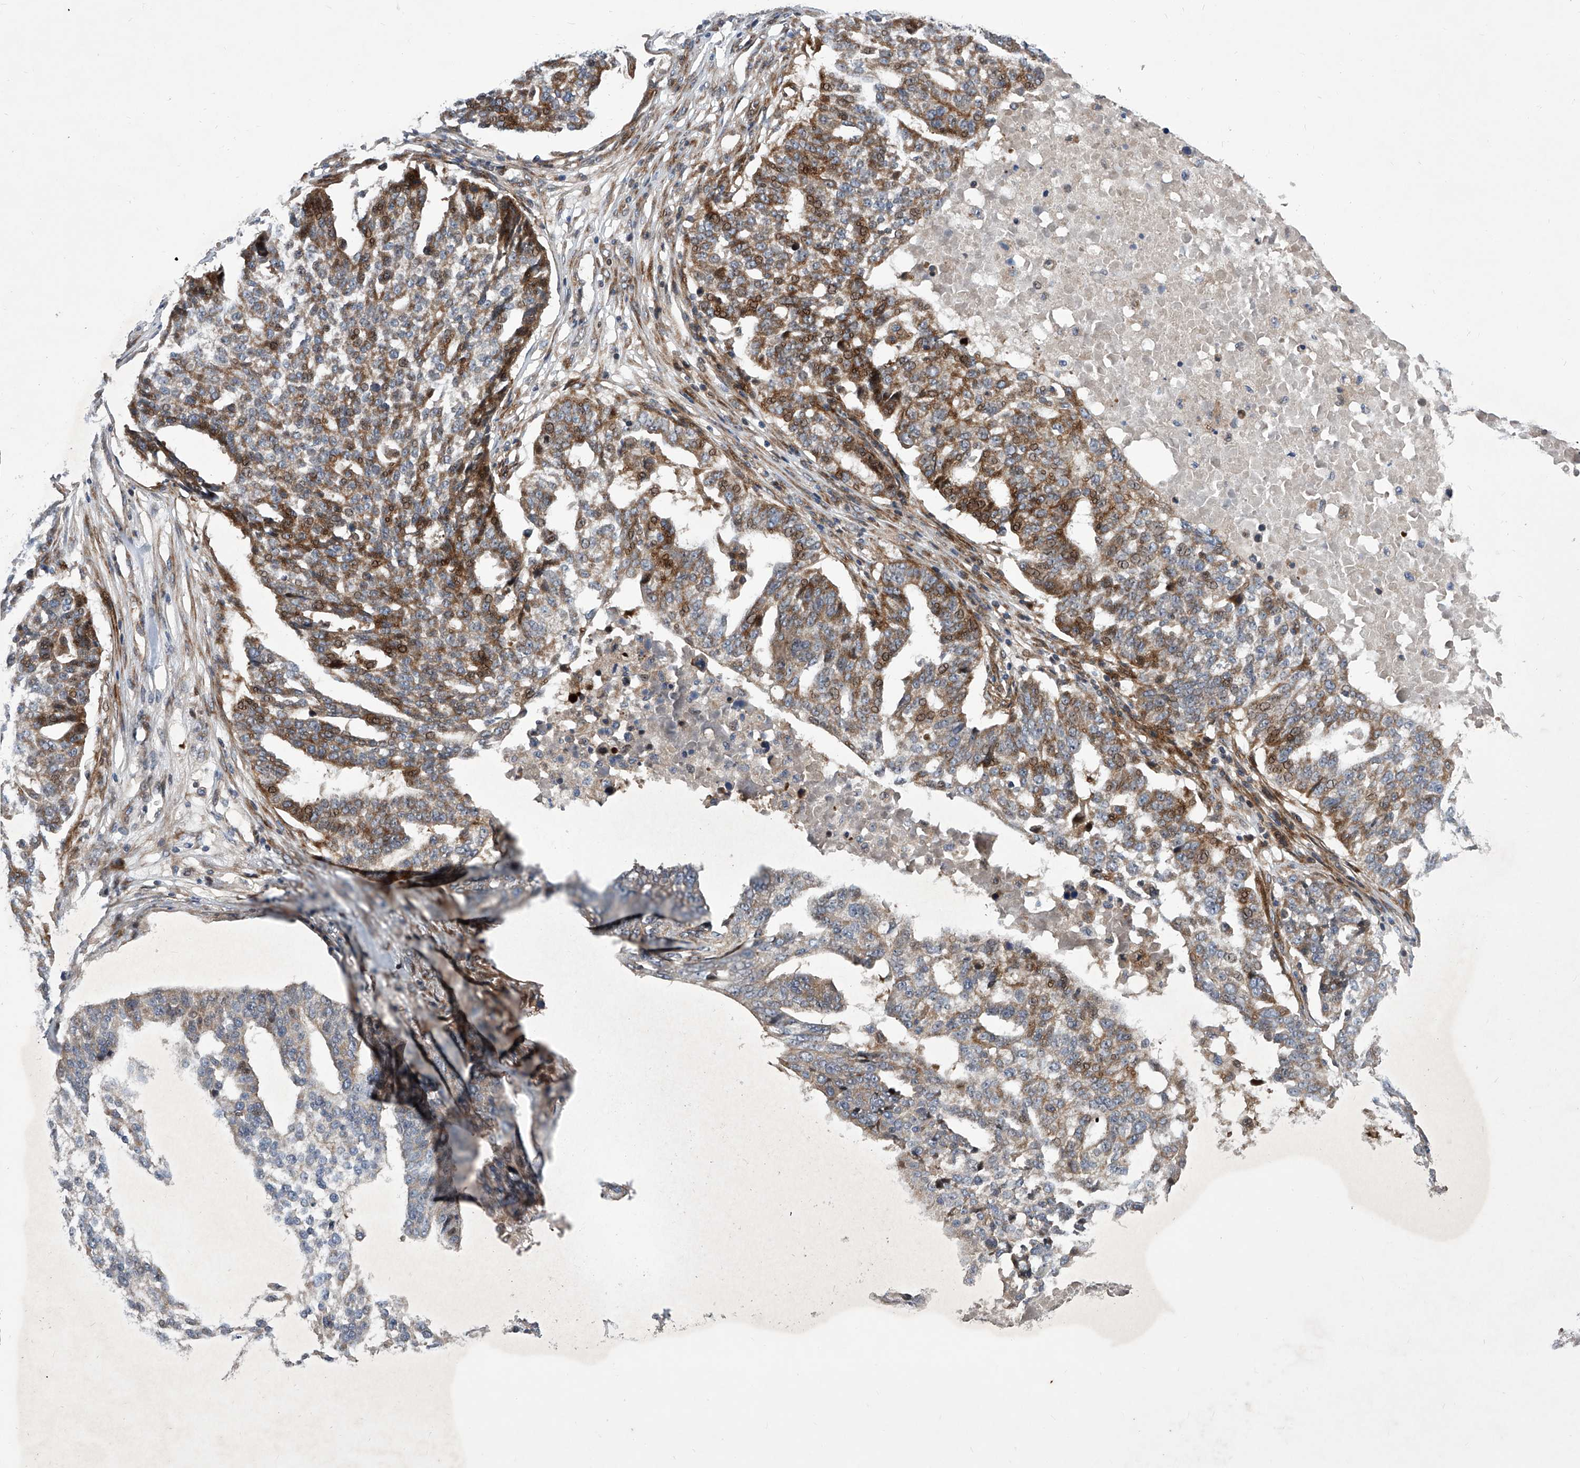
{"staining": {"intensity": "moderate", "quantity": ">75%", "location": "cytoplasmic/membranous"}, "tissue": "ovarian cancer", "cell_type": "Tumor cells", "image_type": "cancer", "snomed": [{"axis": "morphology", "description": "Cystadenocarcinoma, serous, NOS"}, {"axis": "topography", "description": "Ovary"}], "caption": "Ovarian cancer (serous cystadenocarcinoma) was stained to show a protein in brown. There is medium levels of moderate cytoplasmic/membranous positivity in approximately >75% of tumor cells.", "gene": "USF3", "patient": {"sex": "female", "age": 59}}